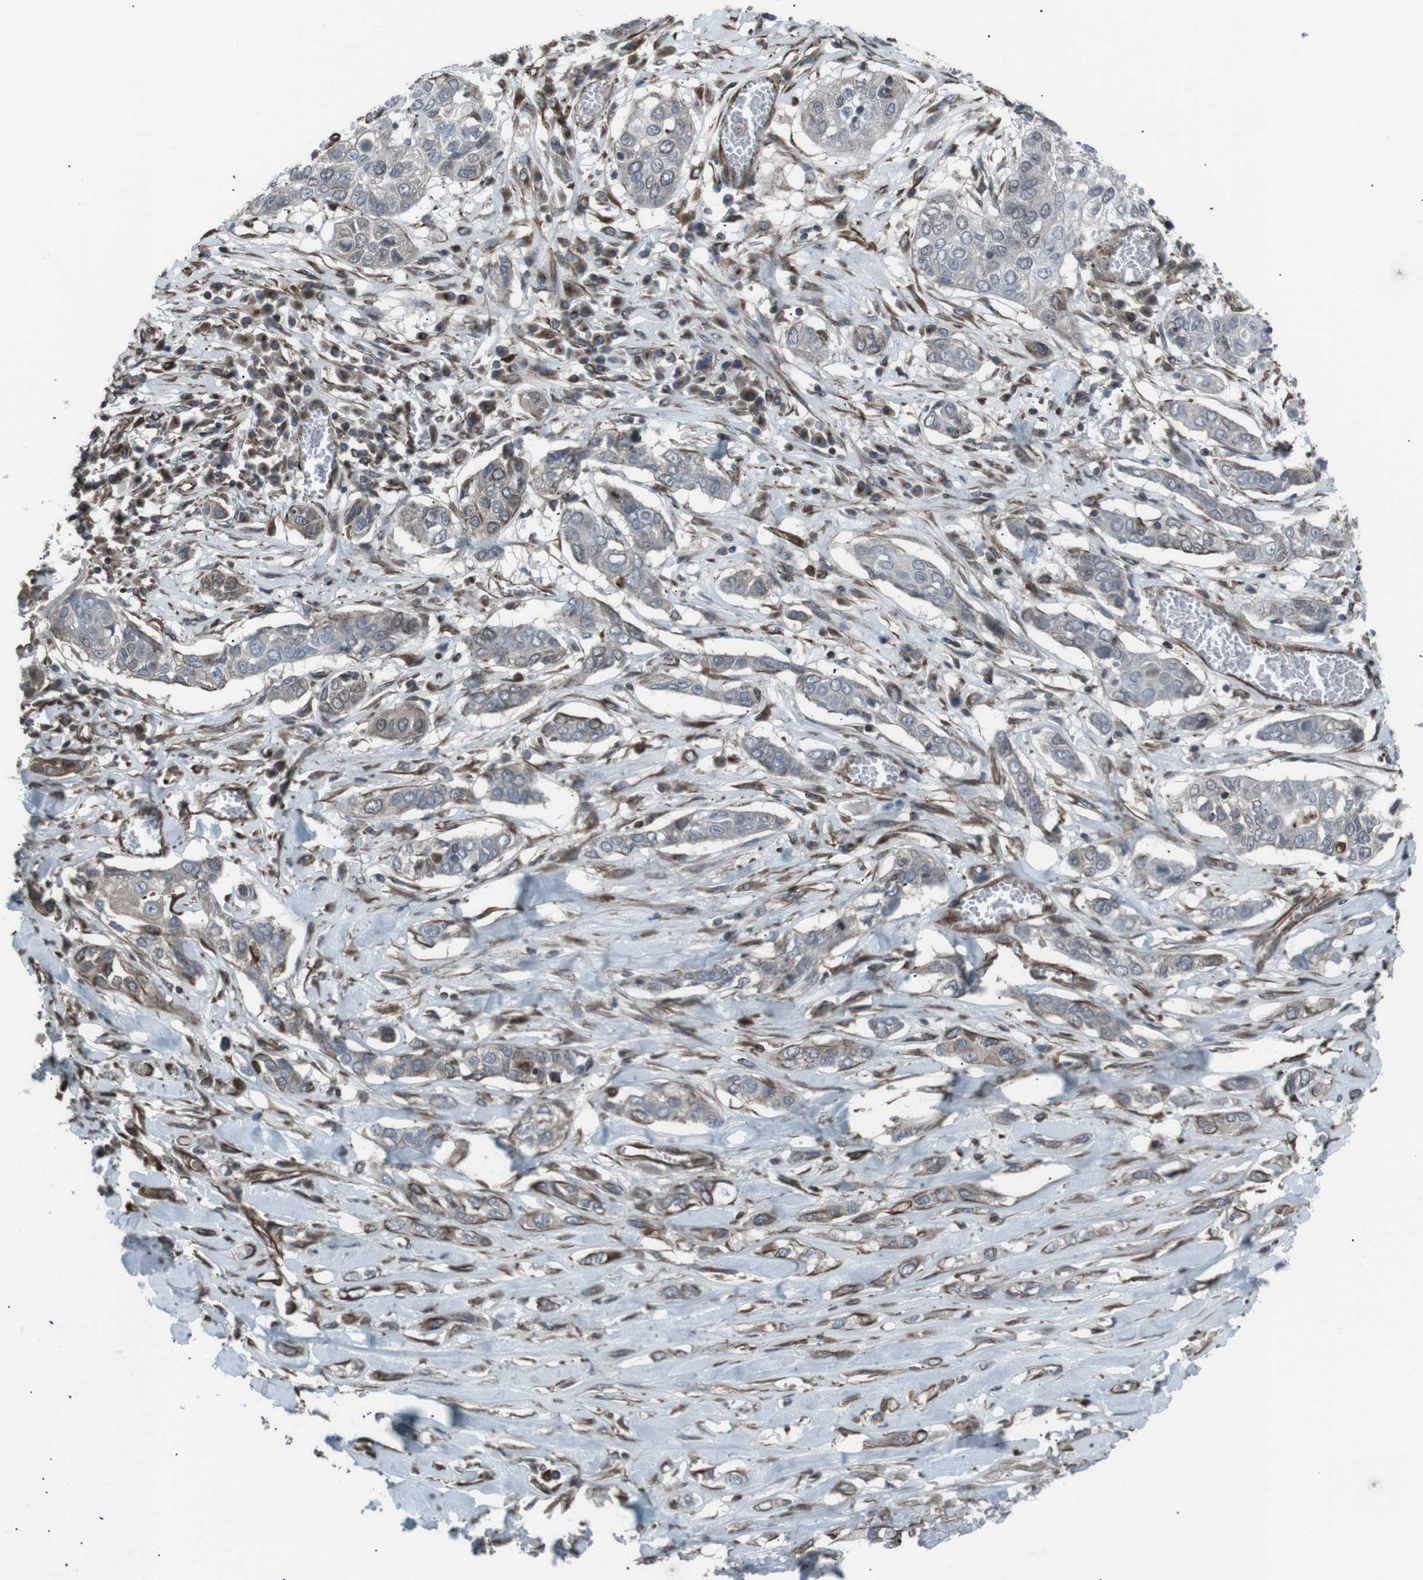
{"staining": {"intensity": "negative", "quantity": "none", "location": "none"}, "tissue": "lung cancer", "cell_type": "Tumor cells", "image_type": "cancer", "snomed": [{"axis": "morphology", "description": "Squamous cell carcinoma, NOS"}, {"axis": "topography", "description": "Lung"}], "caption": "Immunohistochemistry of squamous cell carcinoma (lung) reveals no expression in tumor cells.", "gene": "TMEM141", "patient": {"sex": "male", "age": 71}}